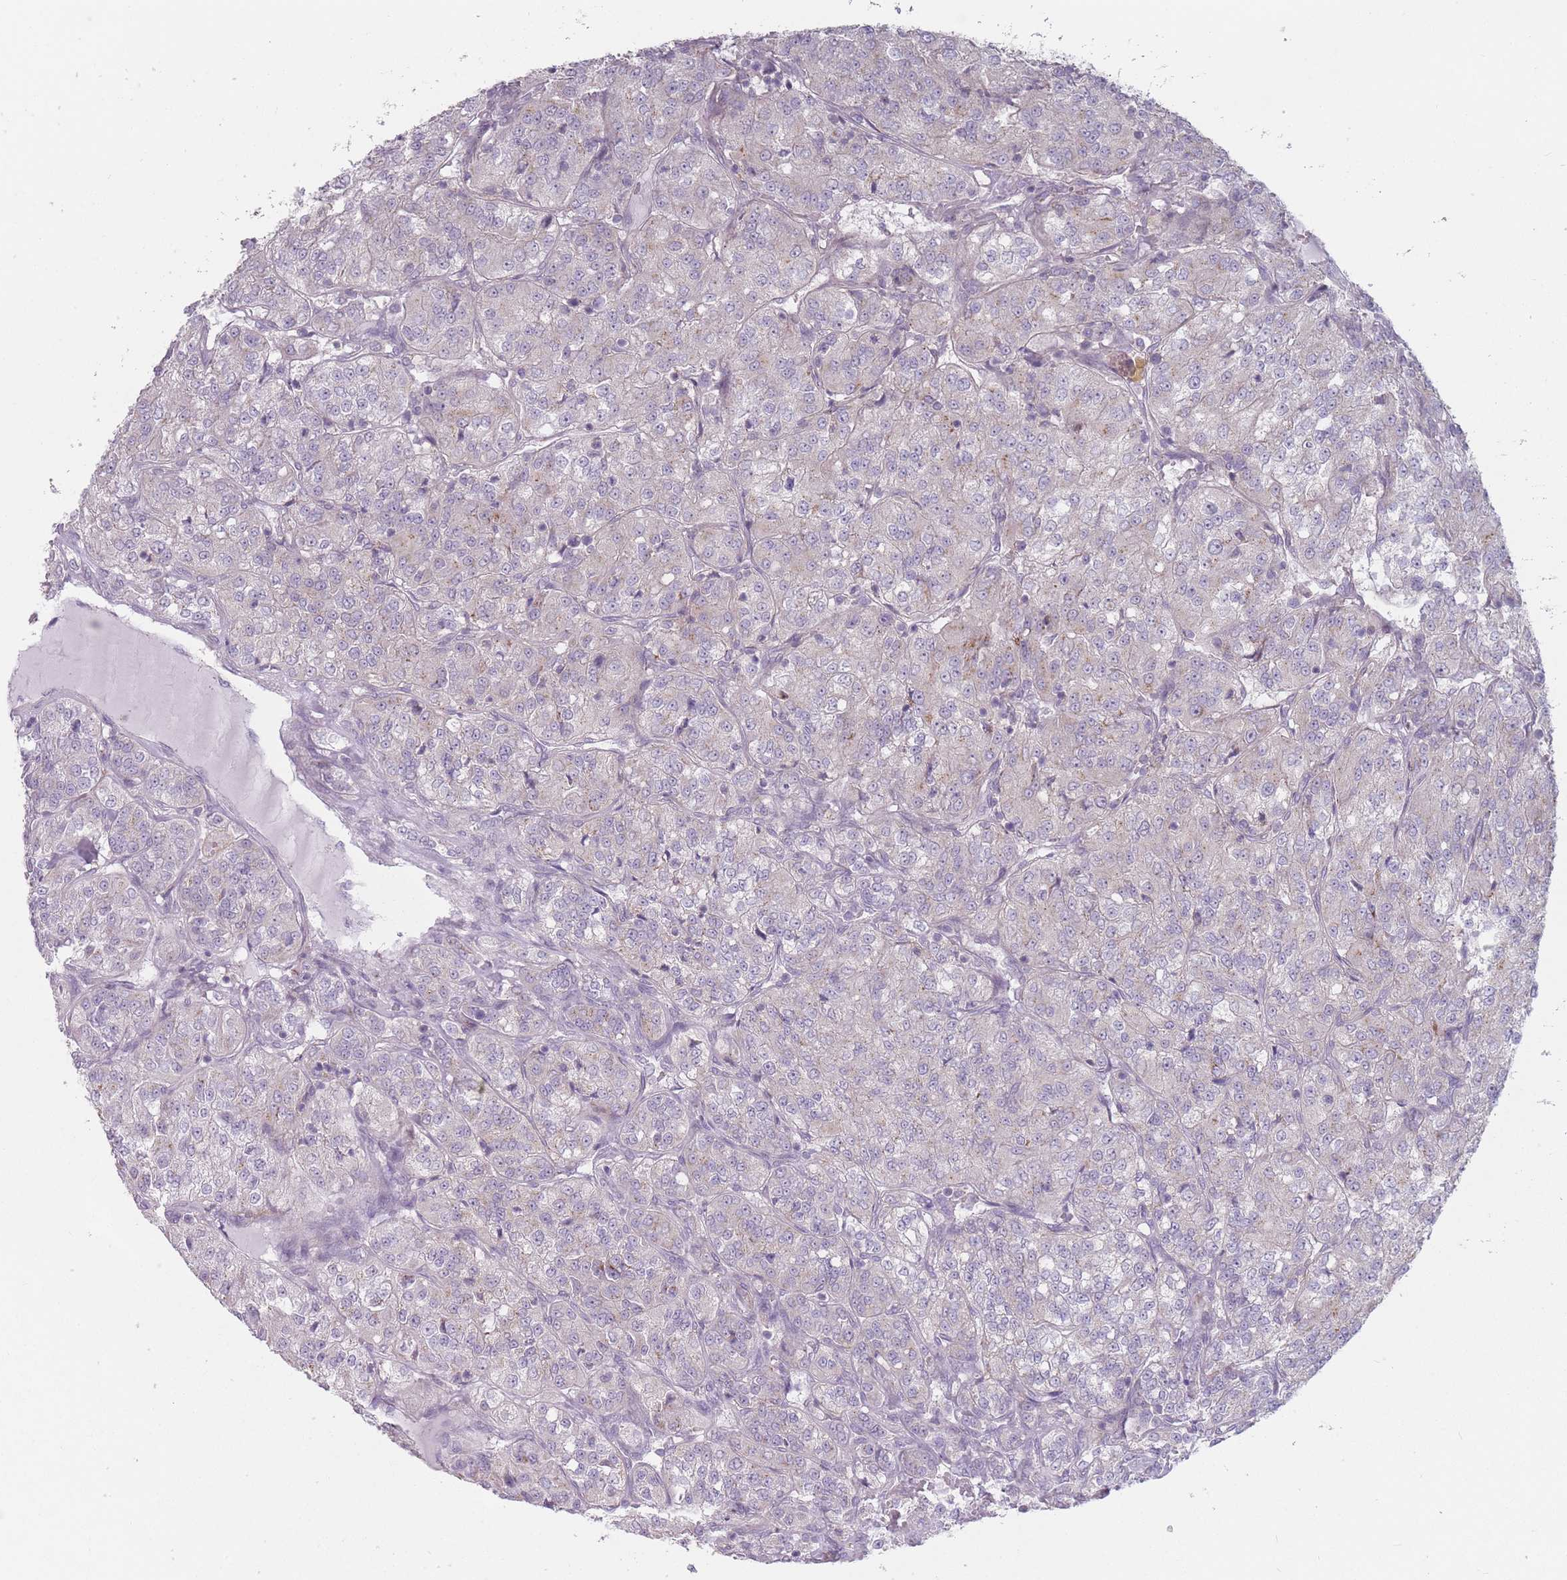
{"staining": {"intensity": "moderate", "quantity": "<25%", "location": "cytoplasmic/membranous"}, "tissue": "renal cancer", "cell_type": "Tumor cells", "image_type": "cancer", "snomed": [{"axis": "morphology", "description": "Adenocarcinoma, NOS"}, {"axis": "topography", "description": "Kidney"}], "caption": "Immunohistochemical staining of renal cancer (adenocarcinoma) shows low levels of moderate cytoplasmic/membranous protein positivity in approximately <25% of tumor cells. (DAB (3,3'-diaminobenzidine) IHC with brightfield microscopy, high magnification).", "gene": "AKAIN1", "patient": {"sex": "female", "age": 63}}